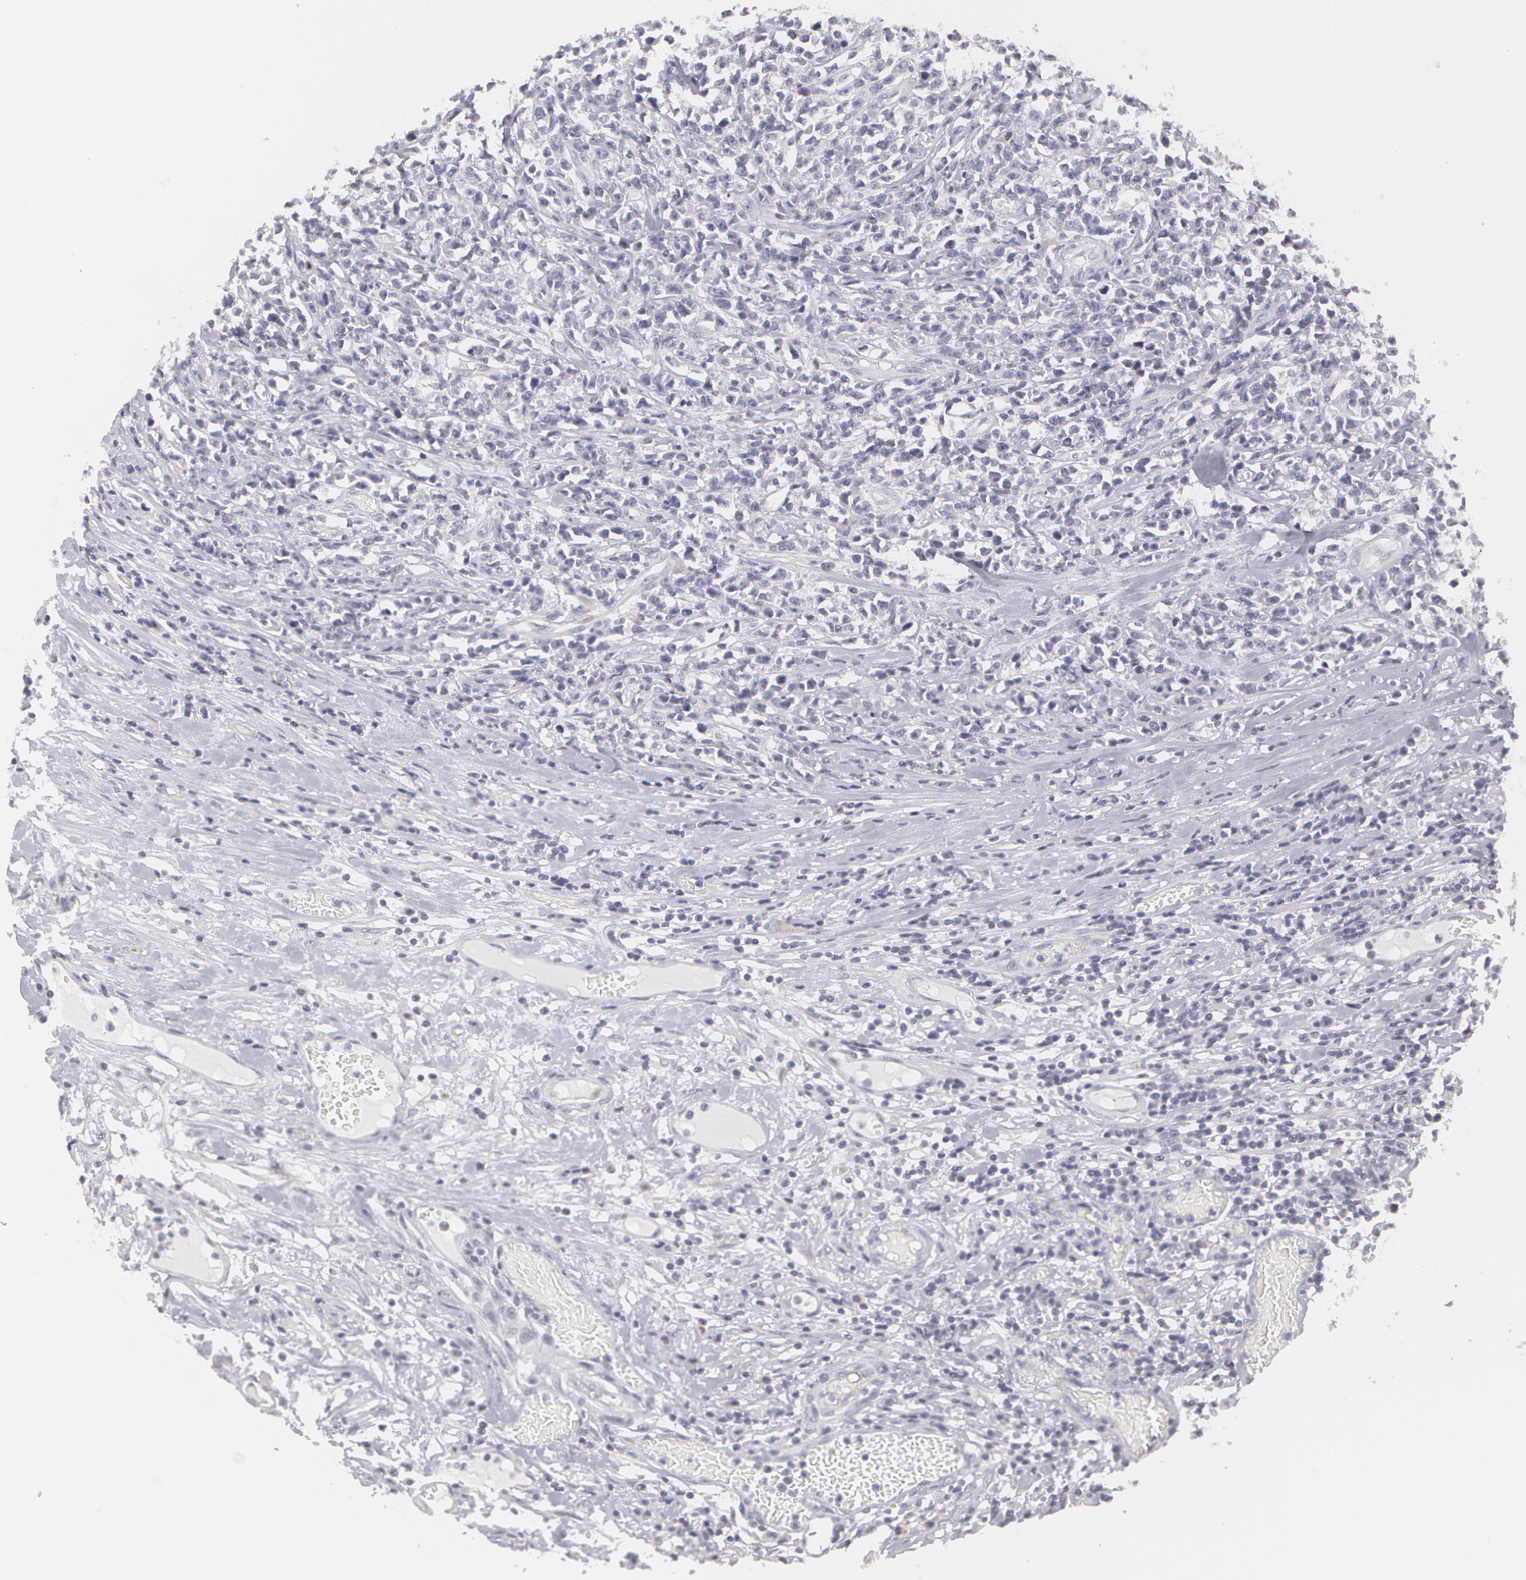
{"staining": {"intensity": "negative", "quantity": "none", "location": "none"}, "tissue": "lymphoma", "cell_type": "Tumor cells", "image_type": "cancer", "snomed": [{"axis": "morphology", "description": "Malignant lymphoma, non-Hodgkin's type, High grade"}, {"axis": "topography", "description": "Colon"}], "caption": "Tumor cells are negative for brown protein staining in lymphoma.", "gene": "MBNL3", "patient": {"sex": "male", "age": 82}}